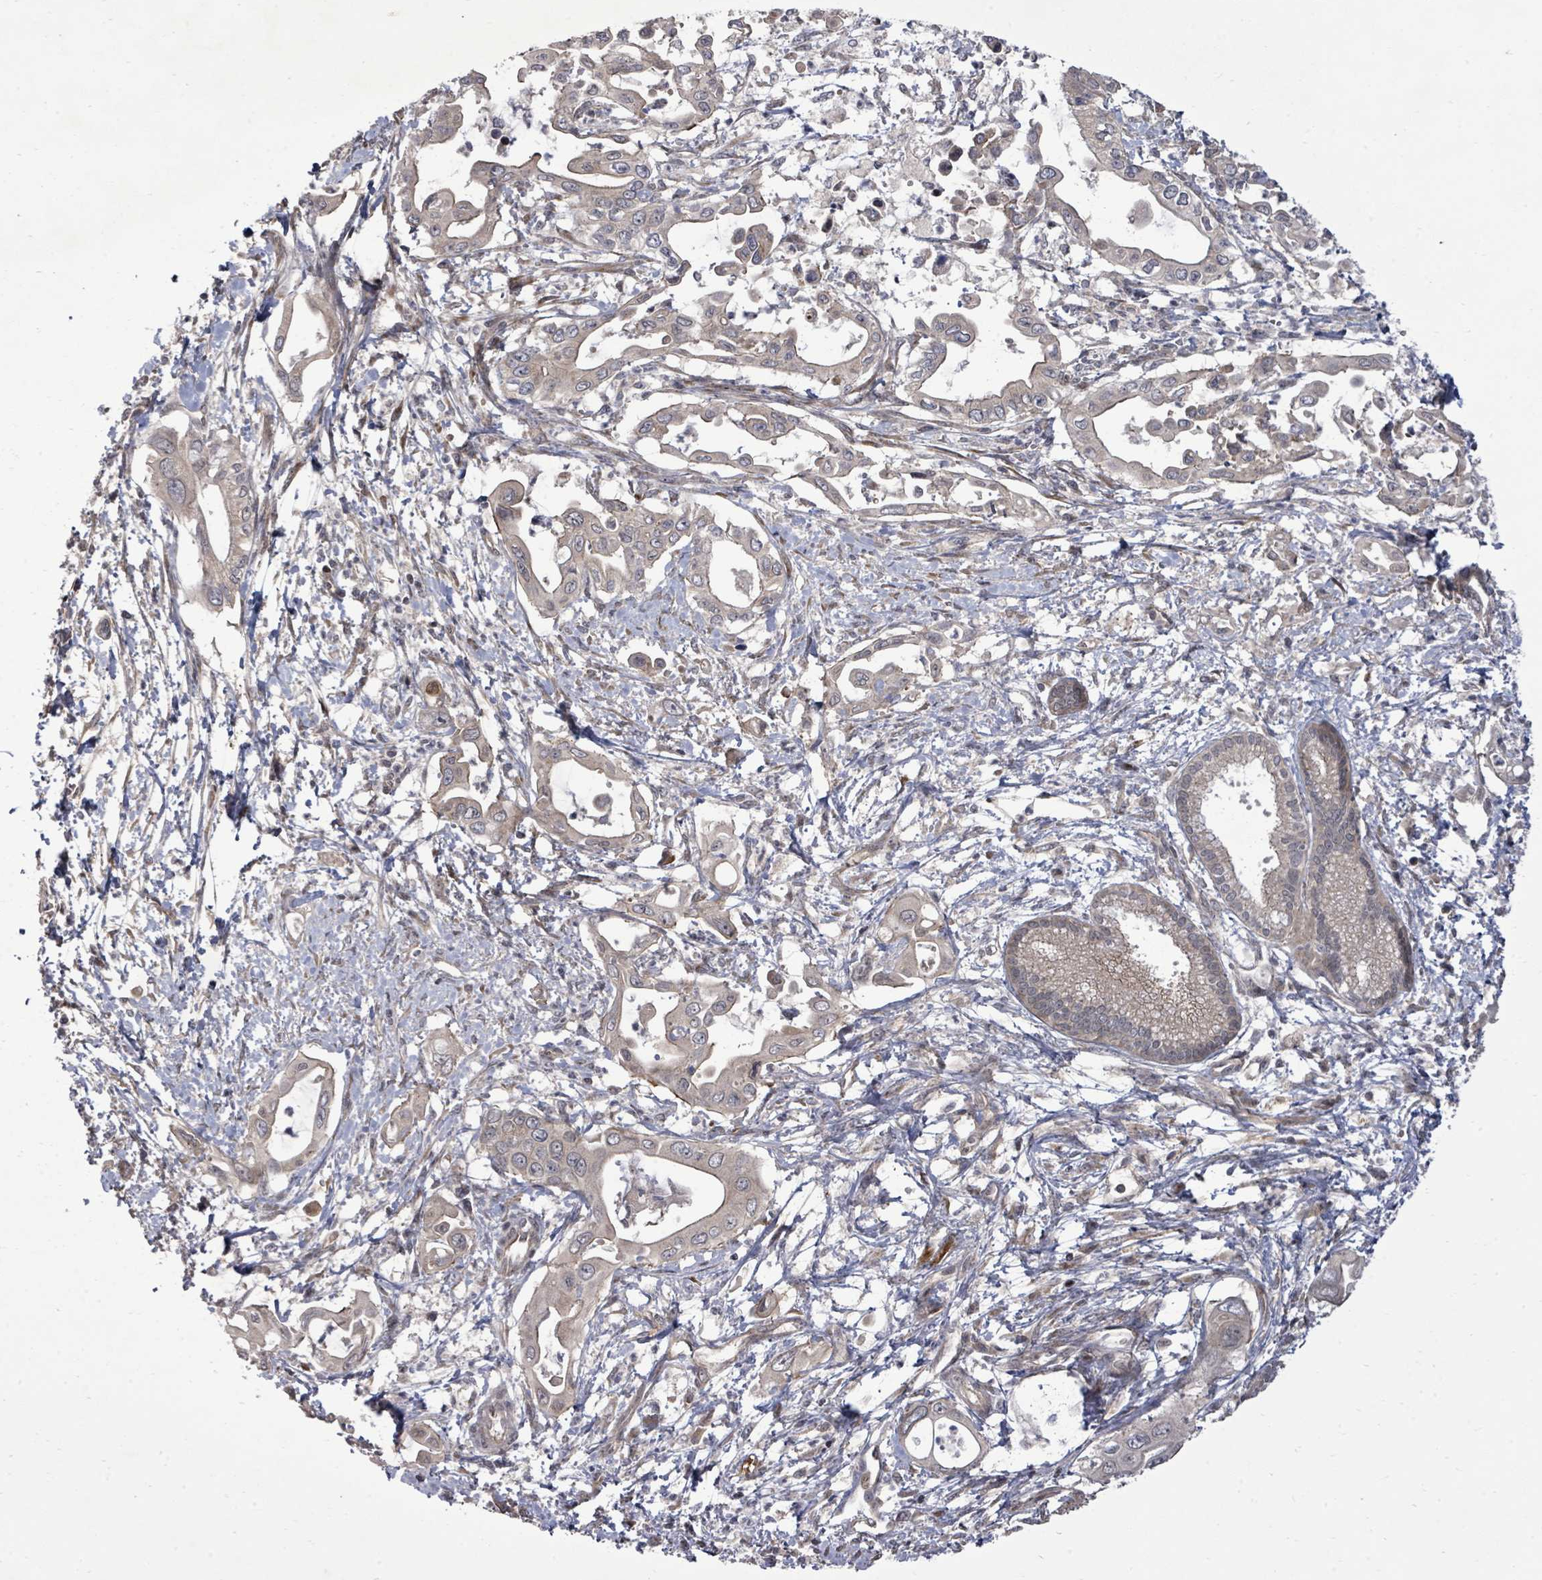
{"staining": {"intensity": "weak", "quantity": "25%-75%", "location": "cytoplasmic/membranous"}, "tissue": "pancreatic cancer", "cell_type": "Tumor cells", "image_type": "cancer", "snomed": [{"axis": "morphology", "description": "Adenocarcinoma, NOS"}, {"axis": "topography", "description": "Pancreas"}], "caption": "Brown immunohistochemical staining in human pancreatic cancer reveals weak cytoplasmic/membranous positivity in about 25%-75% of tumor cells.", "gene": "KRTAP27-1", "patient": {"sex": "male", "age": 61}}